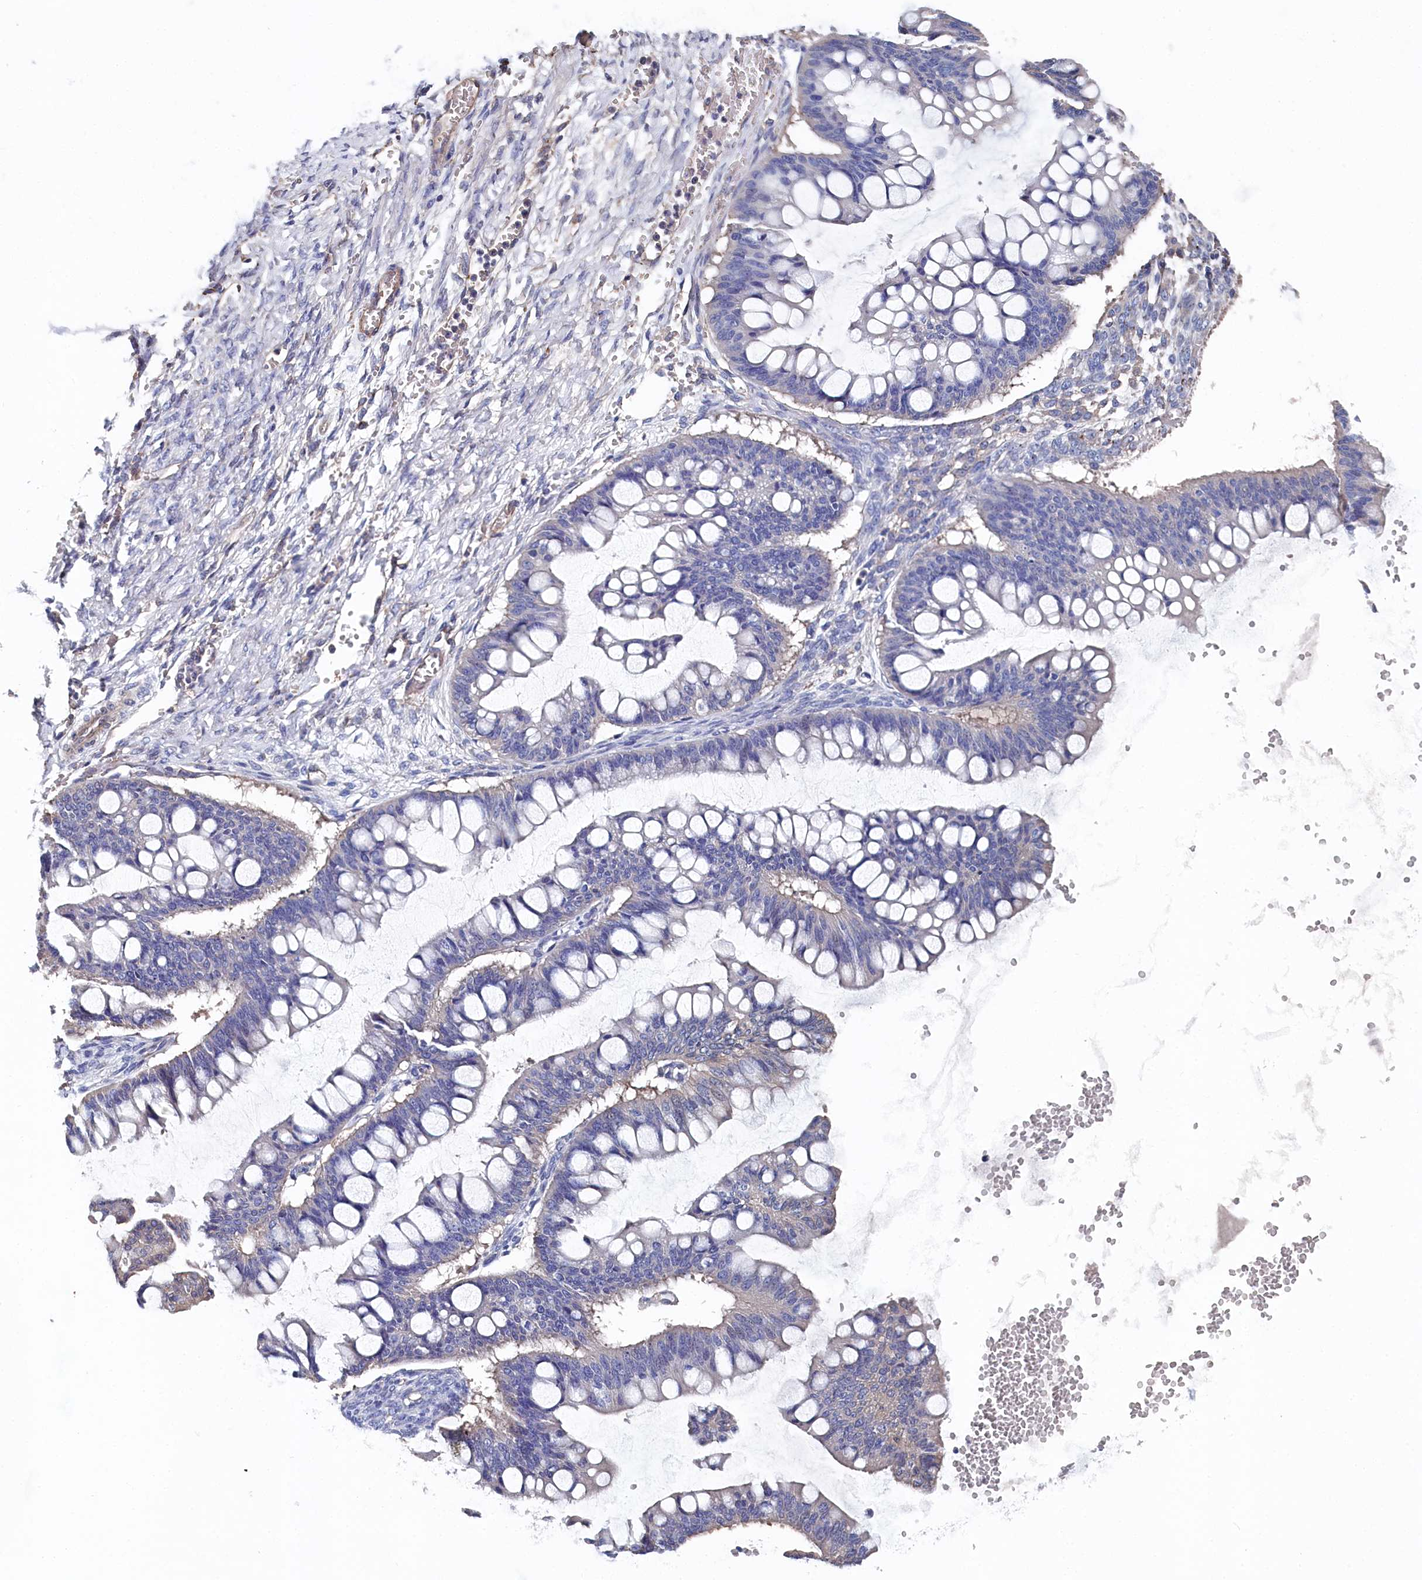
{"staining": {"intensity": "negative", "quantity": "none", "location": "none"}, "tissue": "ovarian cancer", "cell_type": "Tumor cells", "image_type": "cancer", "snomed": [{"axis": "morphology", "description": "Cystadenocarcinoma, mucinous, NOS"}, {"axis": "topography", "description": "Ovary"}], "caption": "A photomicrograph of ovarian cancer stained for a protein demonstrates no brown staining in tumor cells. (IHC, brightfield microscopy, high magnification).", "gene": "BHMT", "patient": {"sex": "female", "age": 73}}